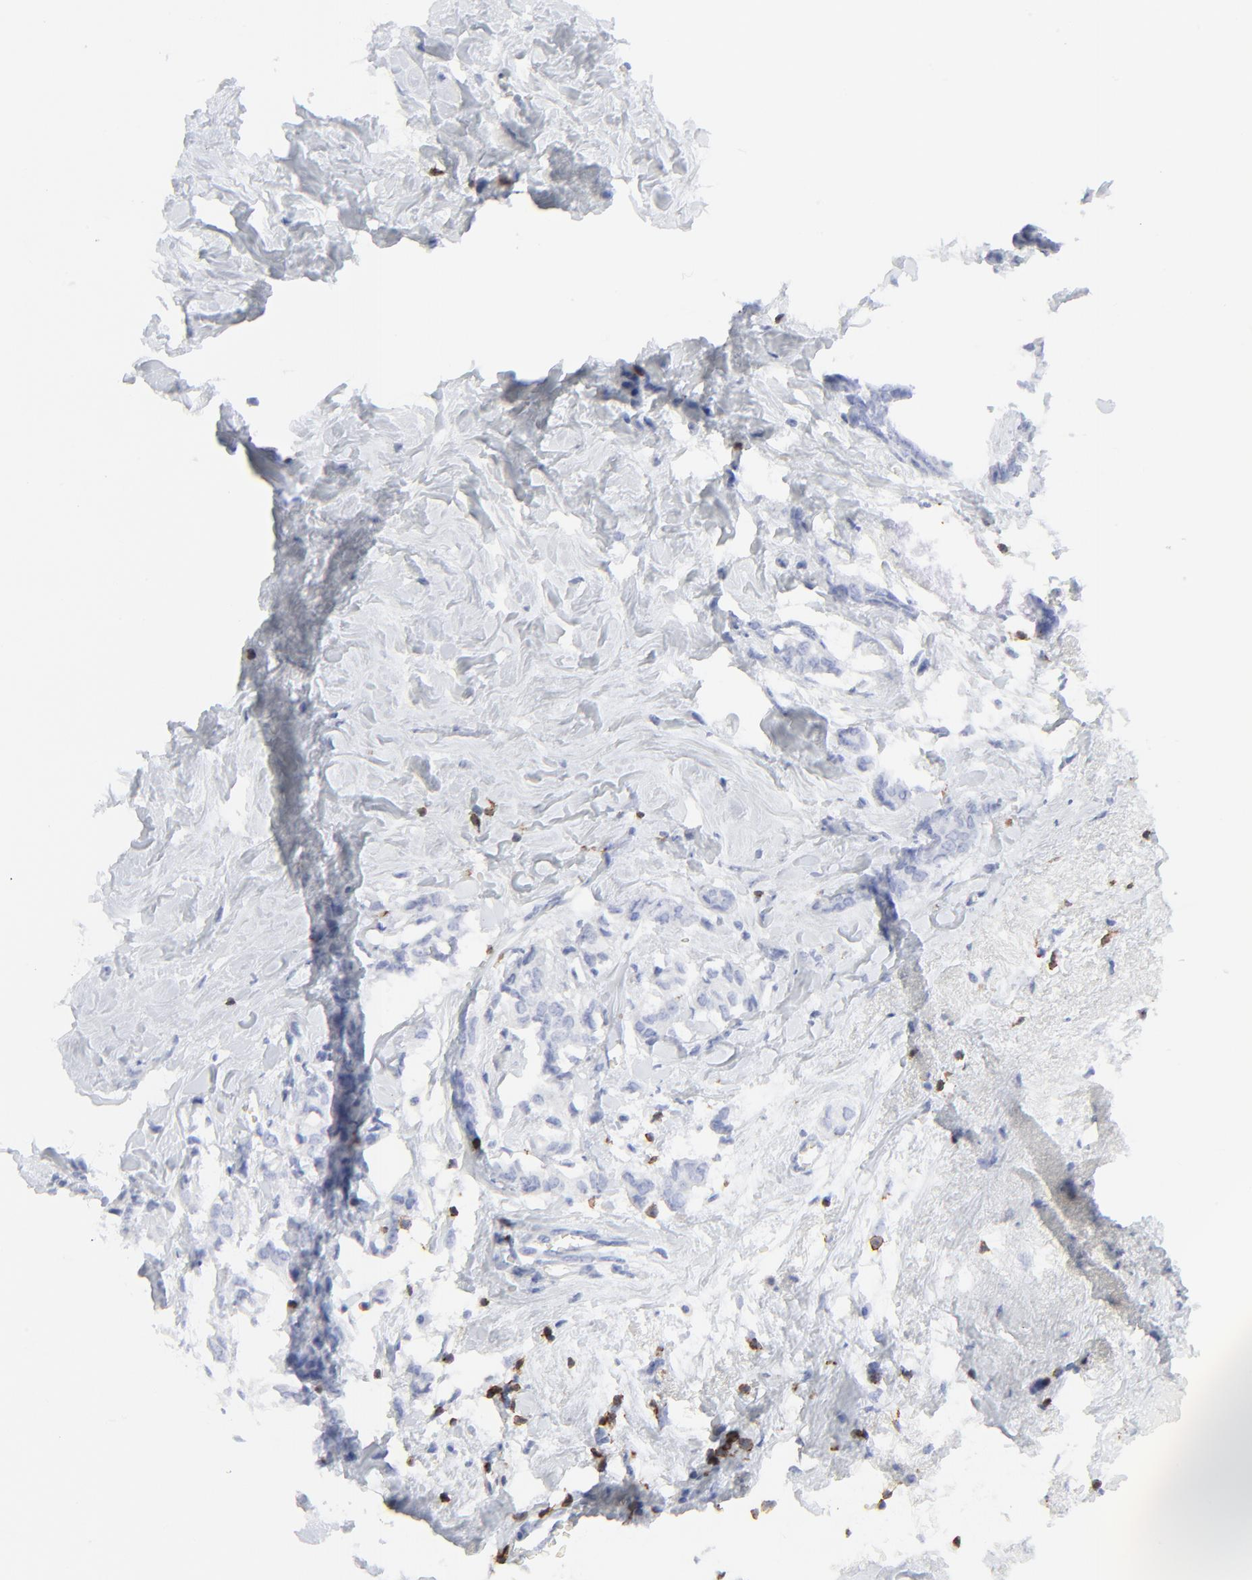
{"staining": {"intensity": "negative", "quantity": "none", "location": "none"}, "tissue": "breast cancer", "cell_type": "Tumor cells", "image_type": "cancer", "snomed": [{"axis": "morphology", "description": "Duct carcinoma"}, {"axis": "topography", "description": "Breast"}], "caption": "The photomicrograph reveals no staining of tumor cells in invasive ductal carcinoma (breast). (Immunohistochemistry, brightfield microscopy, high magnification).", "gene": "LCK", "patient": {"sex": "female", "age": 84}}